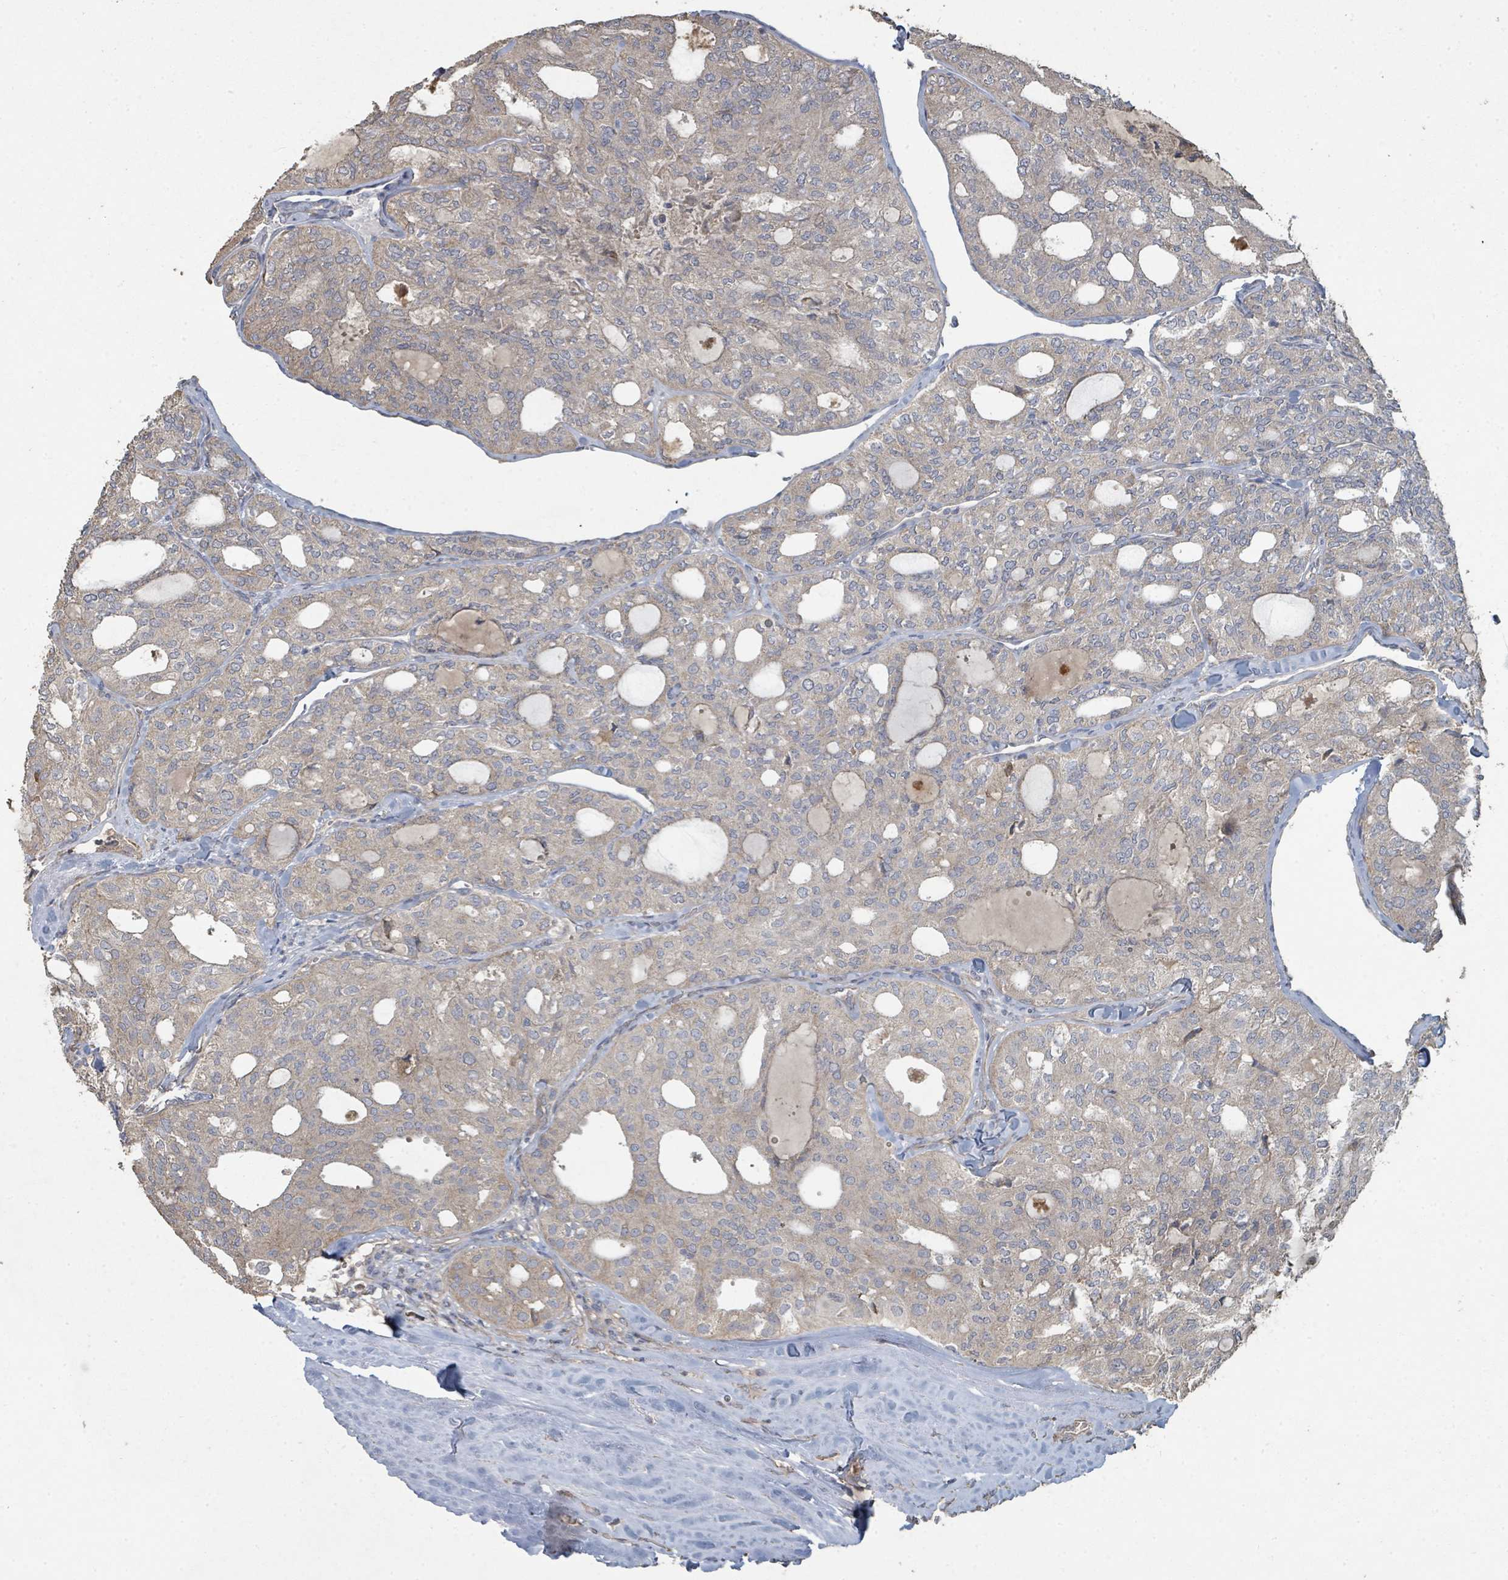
{"staining": {"intensity": "weak", "quantity": "25%-75%", "location": "cytoplasmic/membranous"}, "tissue": "thyroid cancer", "cell_type": "Tumor cells", "image_type": "cancer", "snomed": [{"axis": "morphology", "description": "Follicular adenoma carcinoma, NOS"}, {"axis": "topography", "description": "Thyroid gland"}], "caption": "Thyroid cancer stained with a brown dye reveals weak cytoplasmic/membranous positive staining in approximately 25%-75% of tumor cells.", "gene": "WDFY1", "patient": {"sex": "male", "age": 75}}